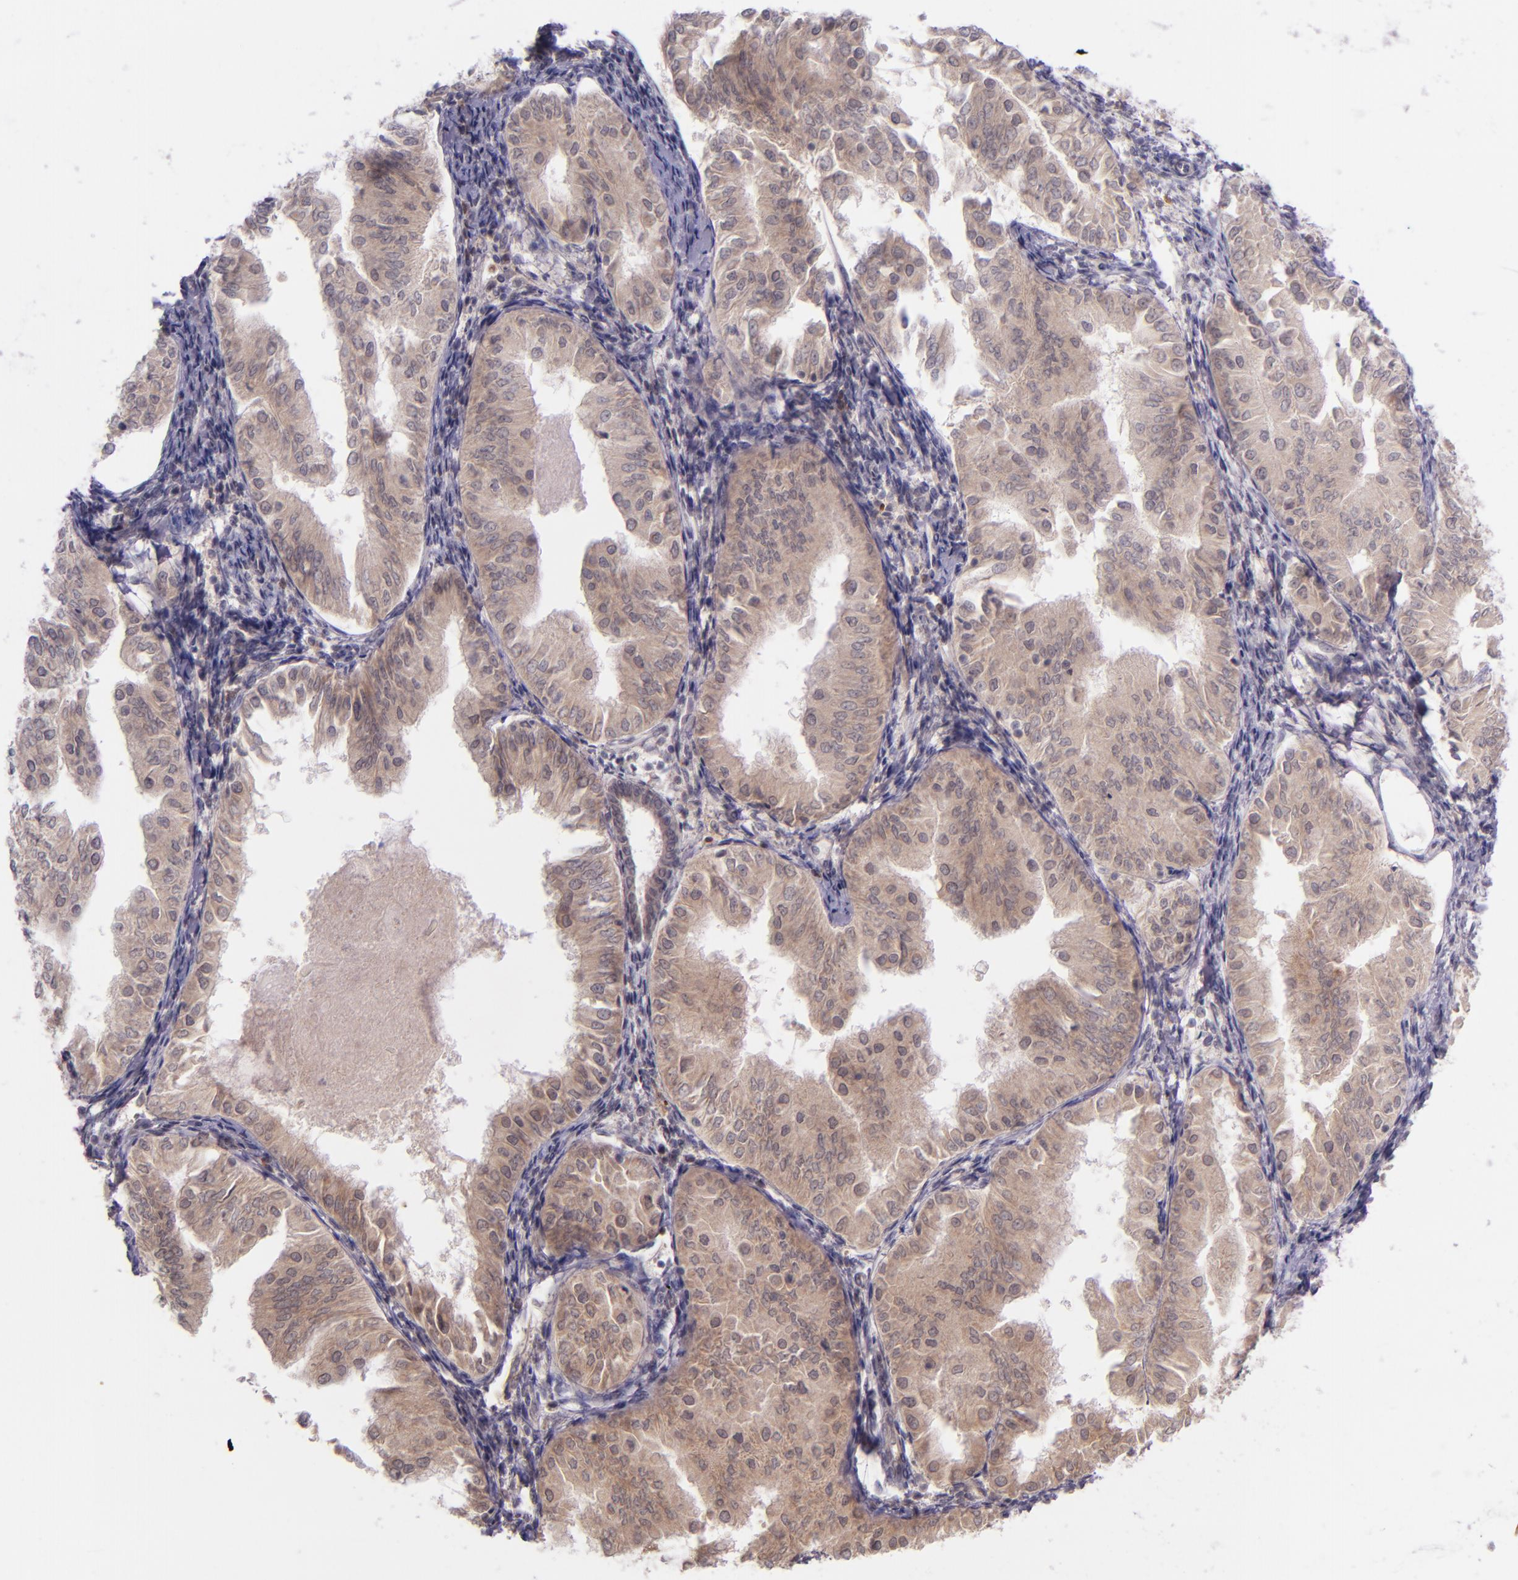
{"staining": {"intensity": "weak", "quantity": ">75%", "location": "cytoplasmic/membranous"}, "tissue": "endometrial cancer", "cell_type": "Tumor cells", "image_type": "cancer", "snomed": [{"axis": "morphology", "description": "Adenocarcinoma, NOS"}, {"axis": "topography", "description": "Endometrium"}], "caption": "Protein staining of endometrial cancer tissue shows weak cytoplasmic/membranous staining in approximately >75% of tumor cells.", "gene": "SELL", "patient": {"sex": "female", "age": 53}}